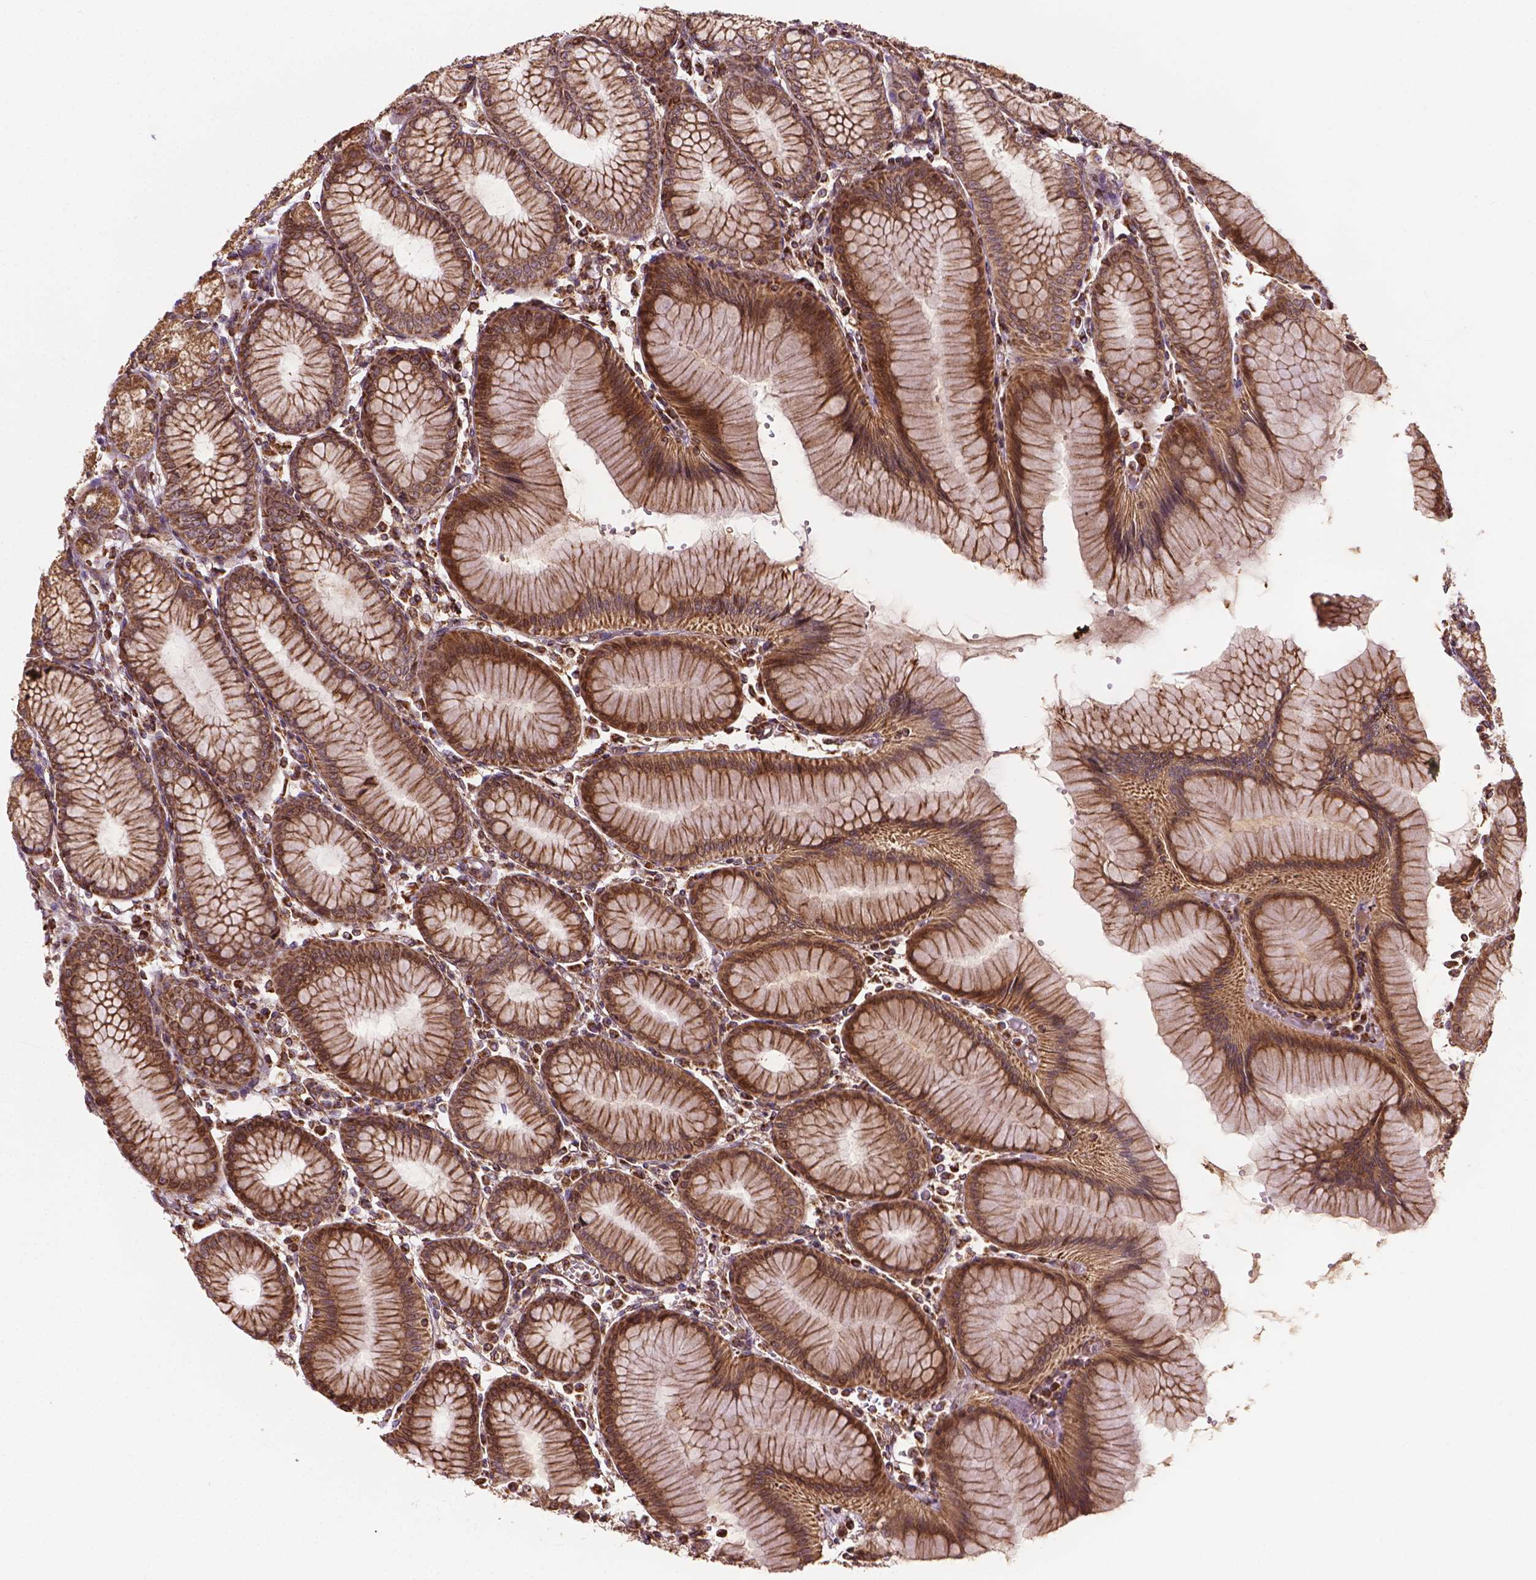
{"staining": {"intensity": "weak", "quantity": ">75%", "location": "cytoplasmic/membranous"}, "tissue": "stomach", "cell_type": "Glandular cells", "image_type": "normal", "snomed": [{"axis": "morphology", "description": "Normal tissue, NOS"}, {"axis": "topography", "description": "Skeletal muscle"}, {"axis": "topography", "description": "Stomach"}], "caption": "Immunohistochemical staining of normal human stomach displays low levels of weak cytoplasmic/membranous expression in about >75% of glandular cells.", "gene": "HS3ST3A1", "patient": {"sex": "female", "age": 57}}